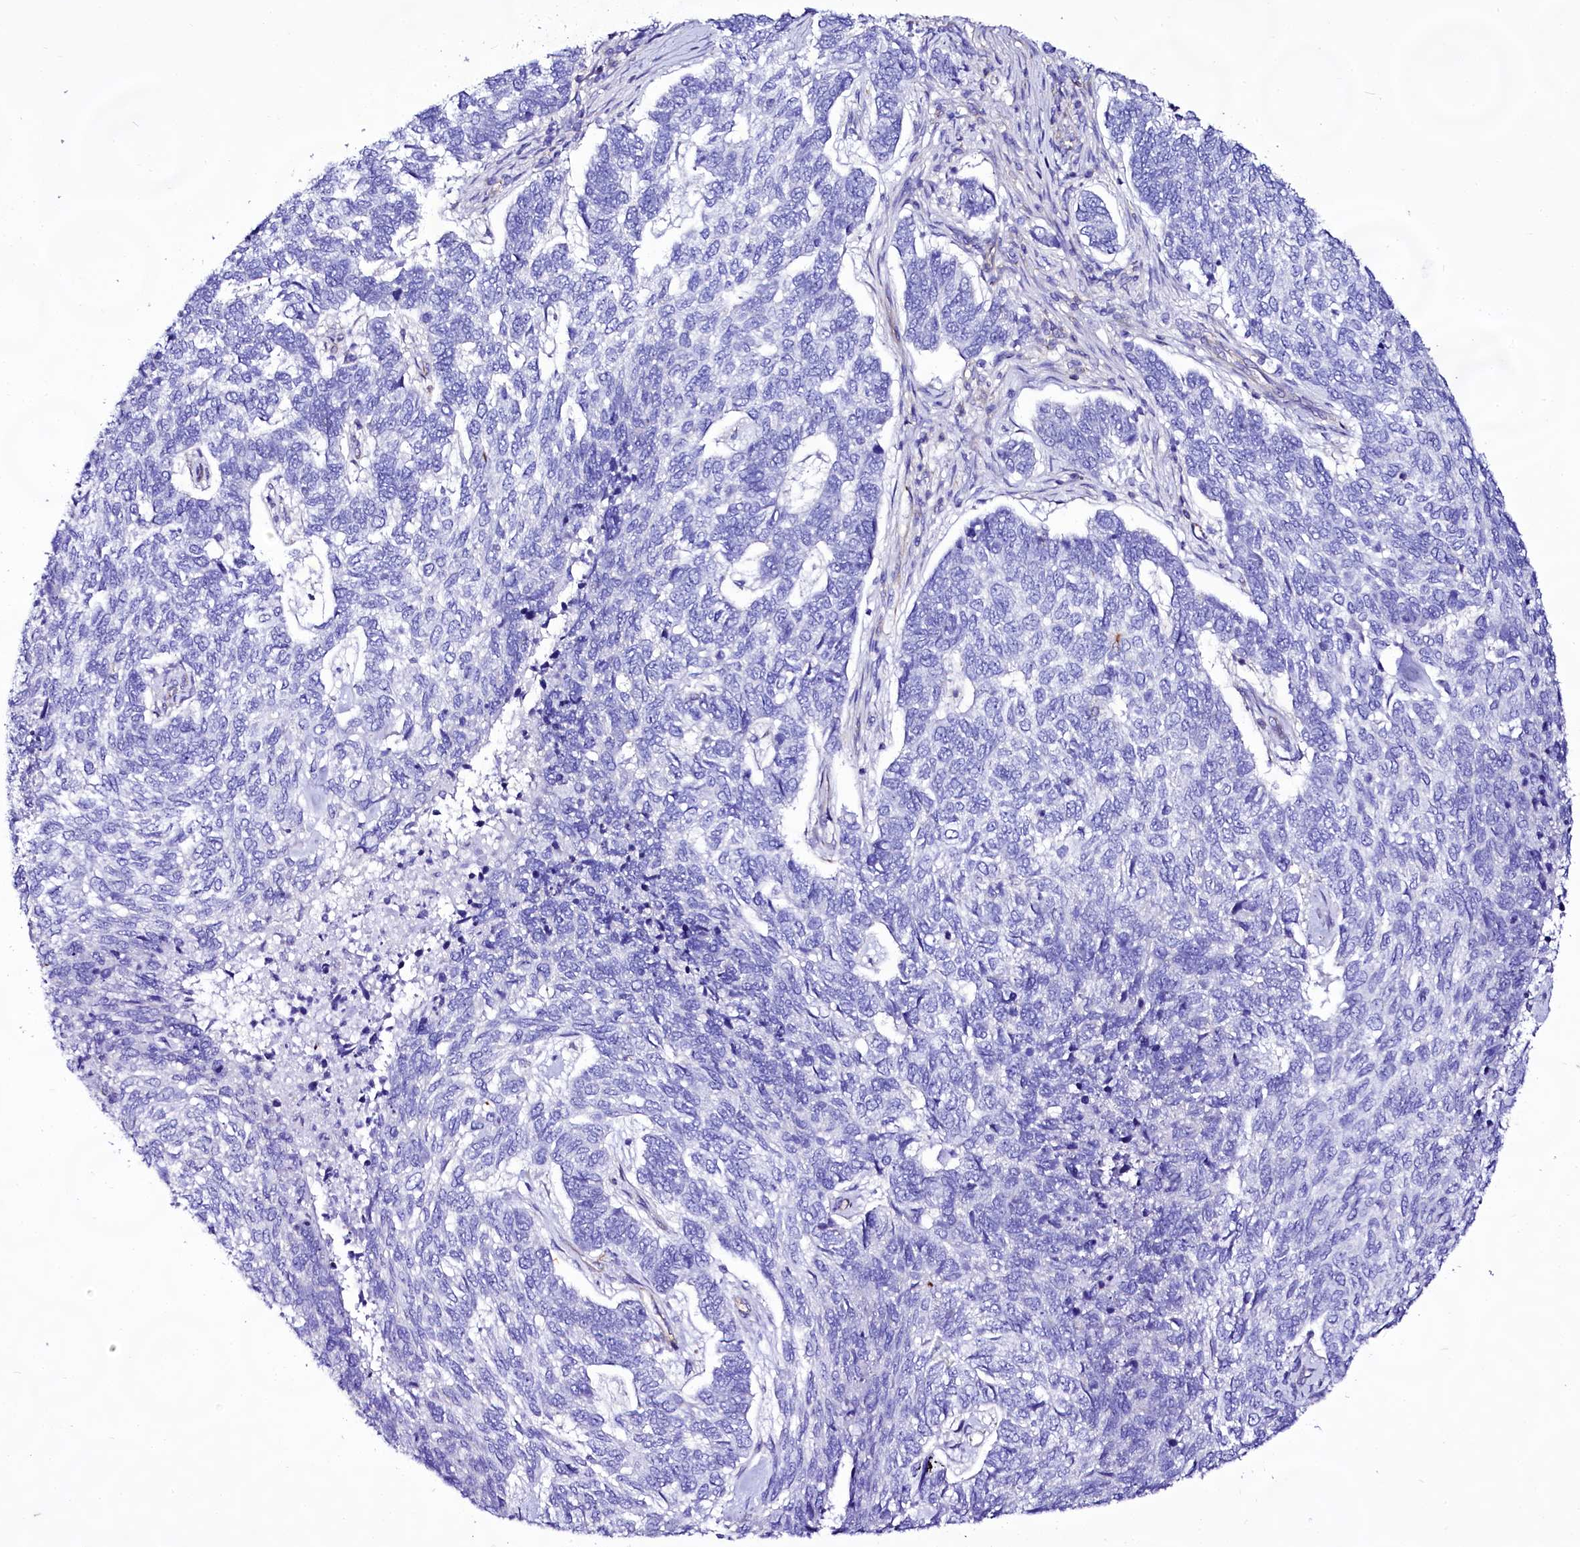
{"staining": {"intensity": "negative", "quantity": "none", "location": "none"}, "tissue": "skin cancer", "cell_type": "Tumor cells", "image_type": "cancer", "snomed": [{"axis": "morphology", "description": "Basal cell carcinoma"}, {"axis": "topography", "description": "Skin"}], "caption": "Immunohistochemistry (IHC) of human skin cancer (basal cell carcinoma) shows no staining in tumor cells.", "gene": "CD99", "patient": {"sex": "female", "age": 65}}